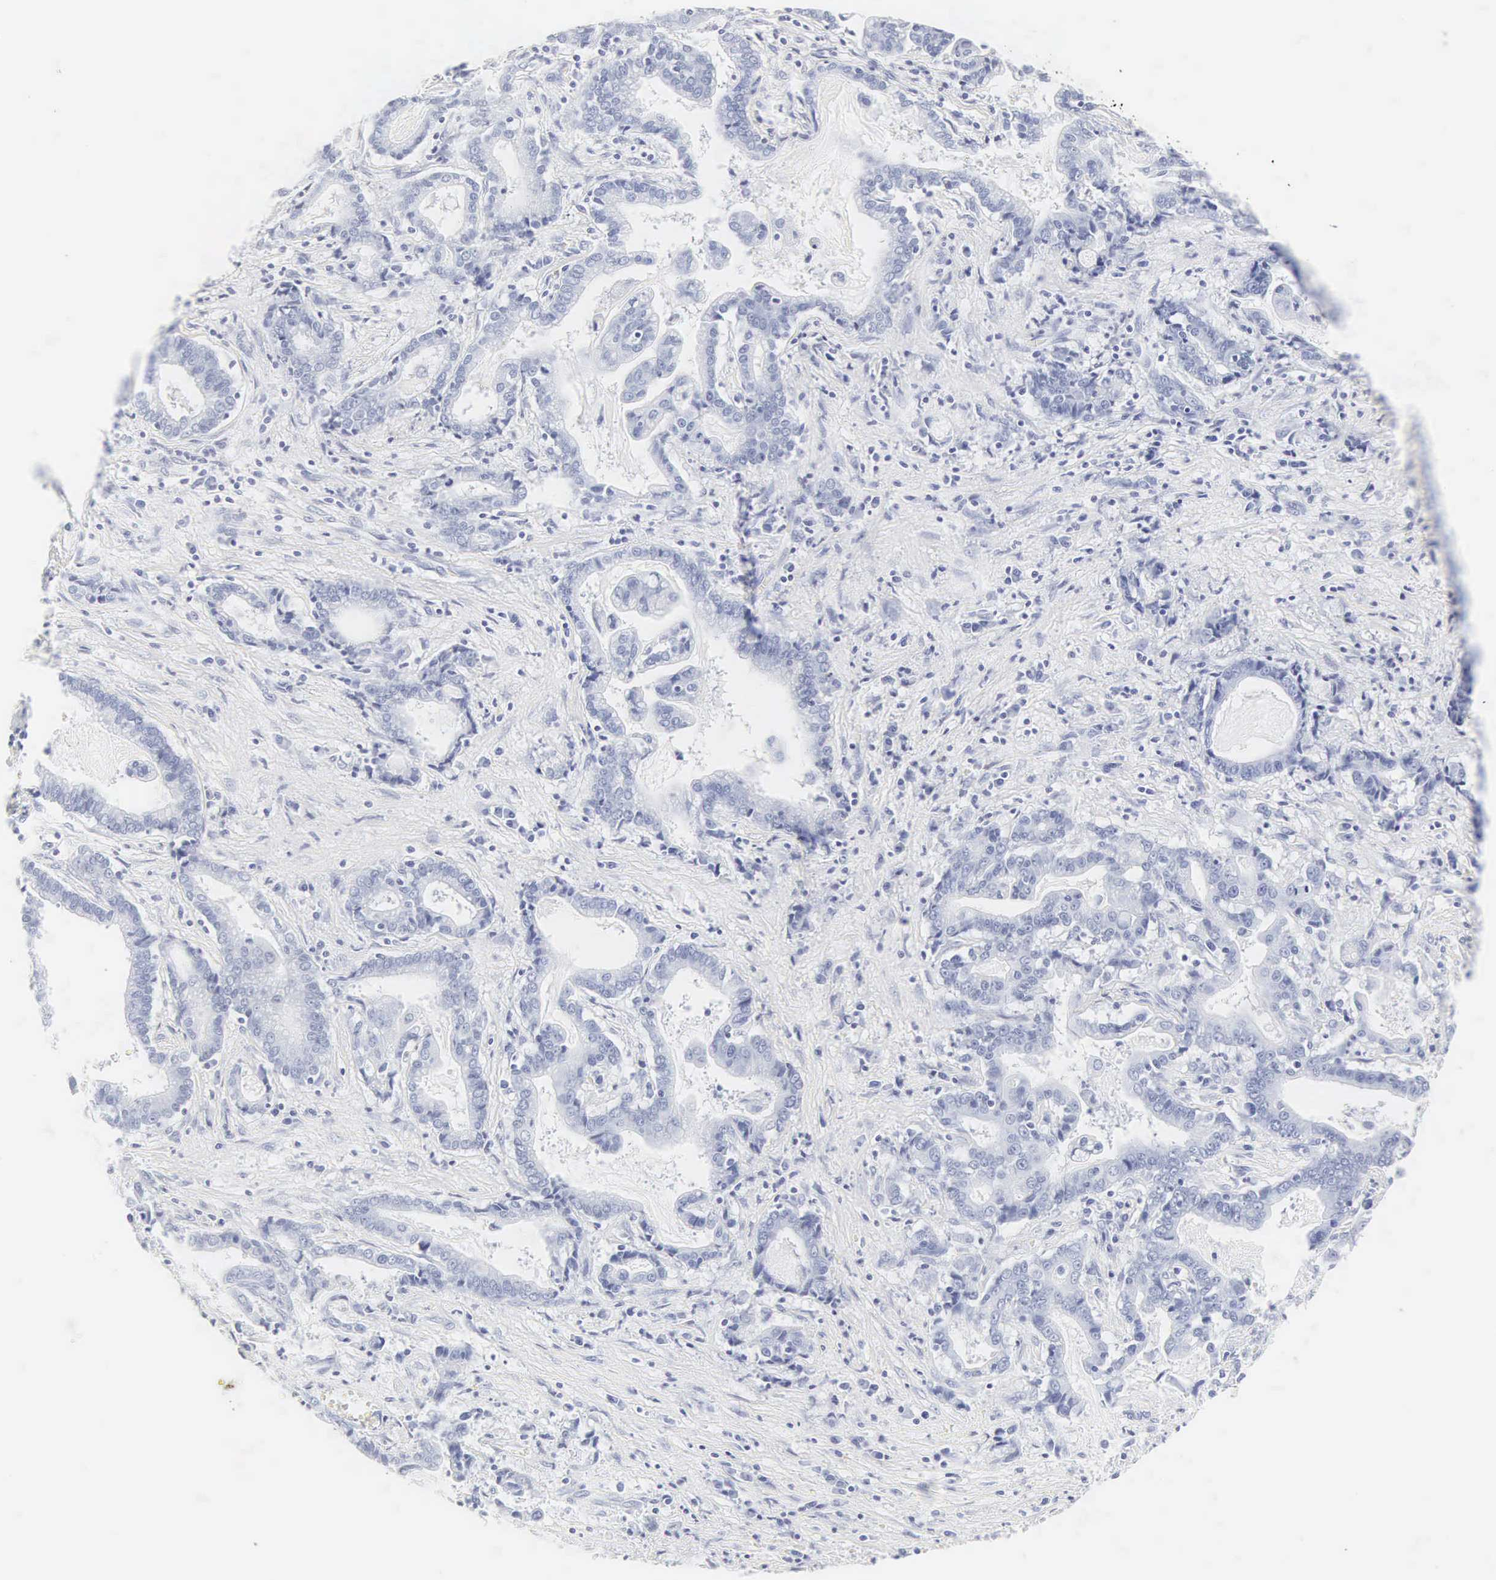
{"staining": {"intensity": "negative", "quantity": "none", "location": "none"}, "tissue": "liver cancer", "cell_type": "Tumor cells", "image_type": "cancer", "snomed": [{"axis": "morphology", "description": "Cholangiocarcinoma"}, {"axis": "topography", "description": "Liver"}], "caption": "Immunohistochemistry (IHC) photomicrograph of neoplastic tissue: liver cancer stained with DAB demonstrates no significant protein positivity in tumor cells.", "gene": "INS", "patient": {"sex": "male", "age": 57}}